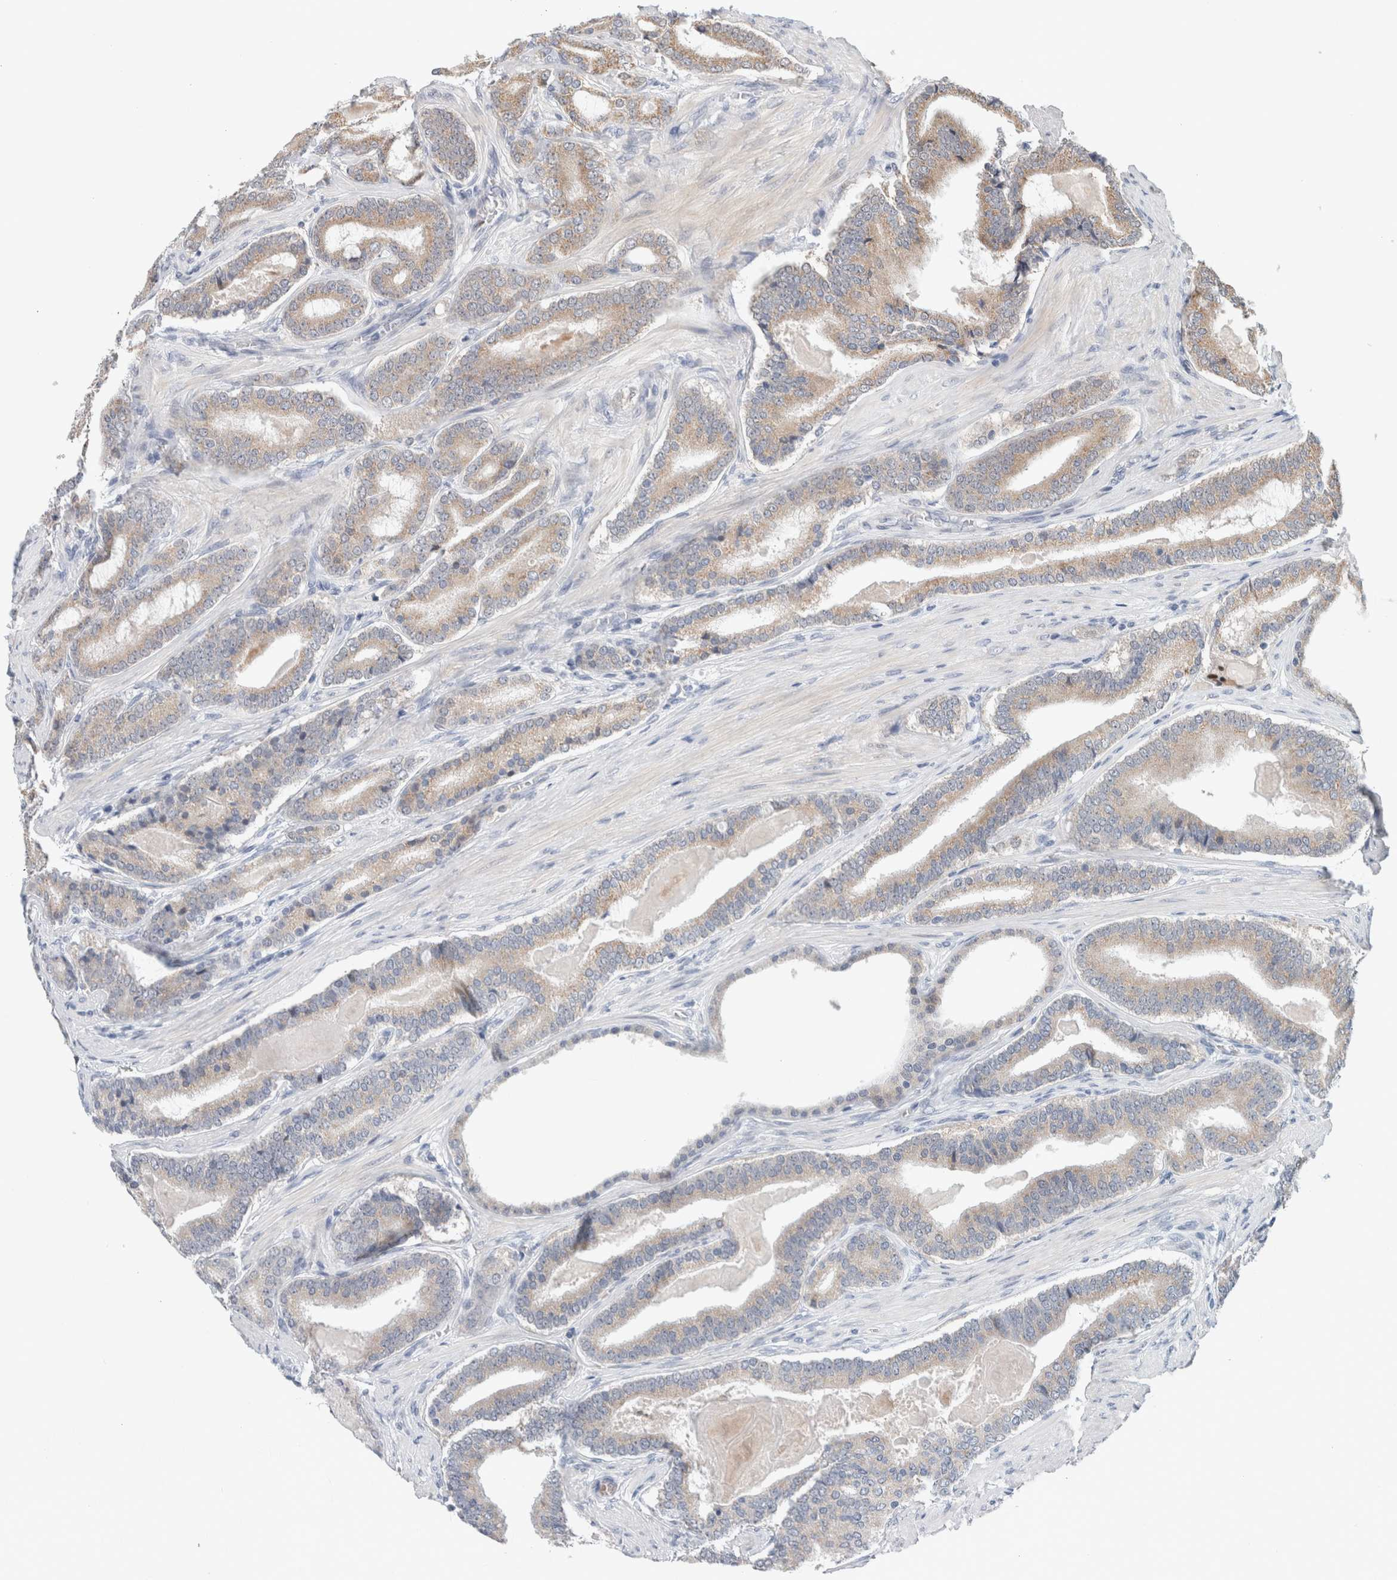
{"staining": {"intensity": "weak", "quantity": "25%-75%", "location": "cytoplasmic/membranous"}, "tissue": "prostate cancer", "cell_type": "Tumor cells", "image_type": "cancer", "snomed": [{"axis": "morphology", "description": "Adenocarcinoma, High grade"}, {"axis": "topography", "description": "Prostate"}], "caption": "A photomicrograph of prostate high-grade adenocarcinoma stained for a protein demonstrates weak cytoplasmic/membranous brown staining in tumor cells.", "gene": "CRAT", "patient": {"sex": "male", "age": 60}}